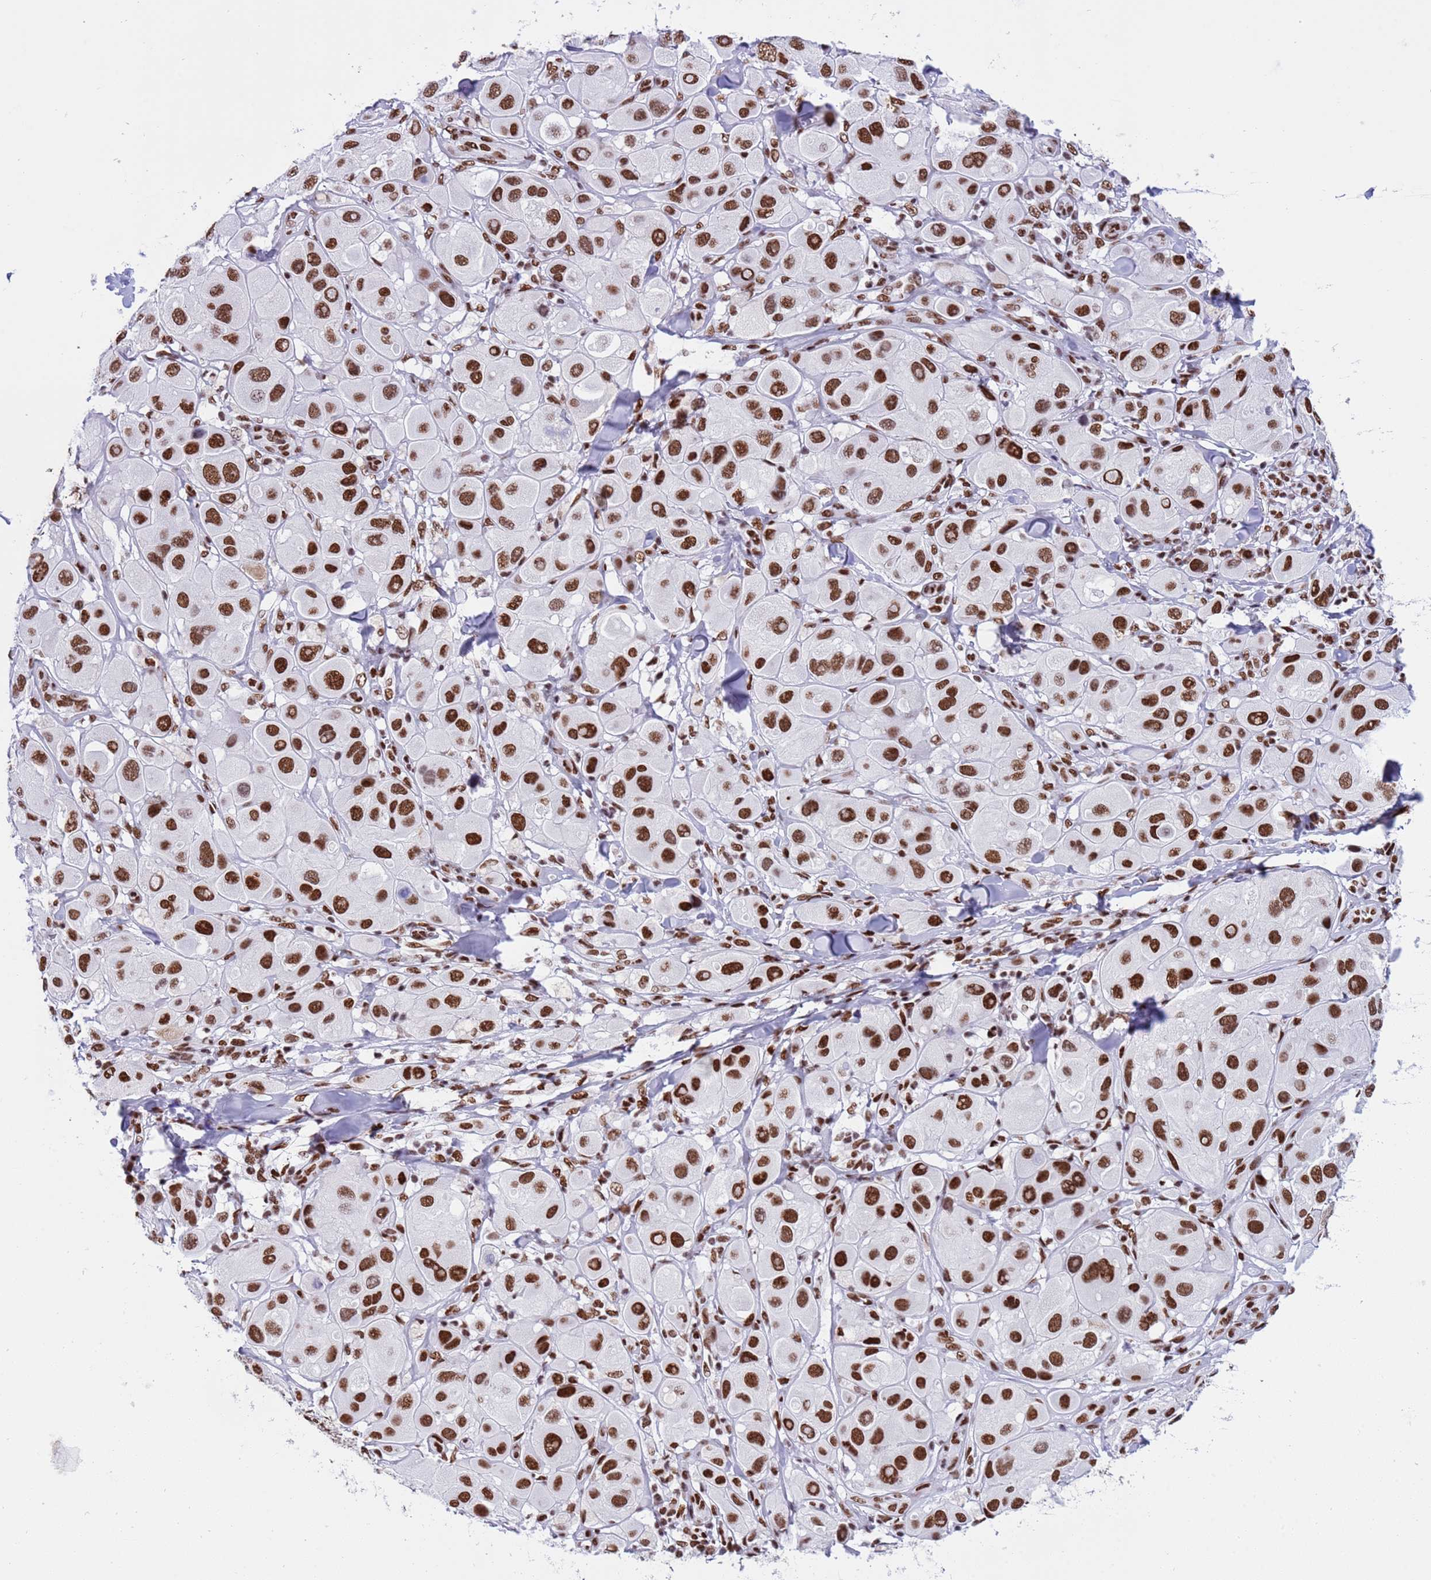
{"staining": {"intensity": "strong", "quantity": ">75%", "location": "nuclear"}, "tissue": "melanoma", "cell_type": "Tumor cells", "image_type": "cancer", "snomed": [{"axis": "morphology", "description": "Malignant melanoma, Metastatic site"}, {"axis": "topography", "description": "Skin"}], "caption": "Malignant melanoma (metastatic site) was stained to show a protein in brown. There is high levels of strong nuclear positivity in about >75% of tumor cells. The protein of interest is shown in brown color, while the nuclei are stained blue.", "gene": "RALY", "patient": {"sex": "male", "age": 41}}